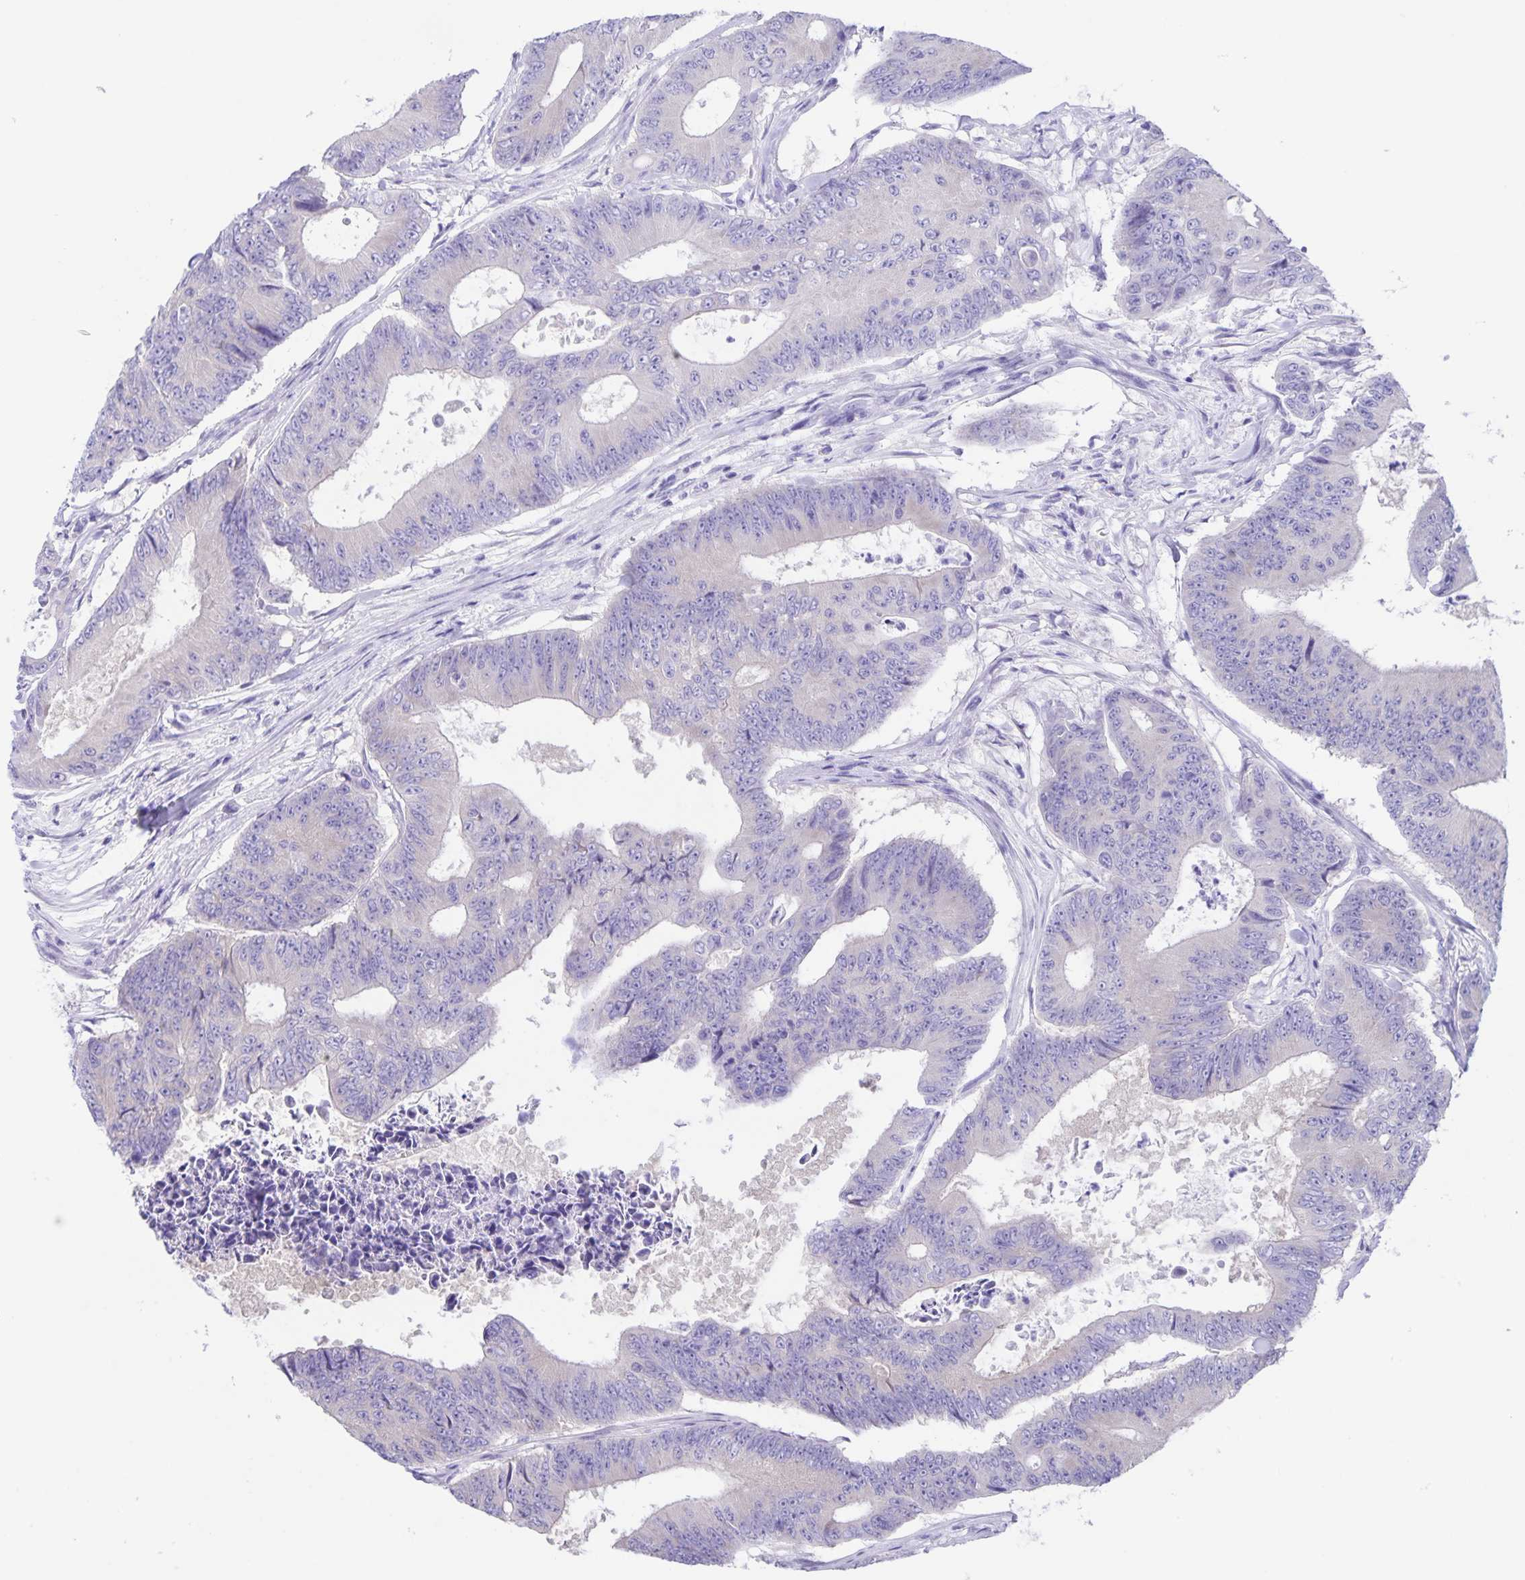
{"staining": {"intensity": "negative", "quantity": "none", "location": "none"}, "tissue": "colorectal cancer", "cell_type": "Tumor cells", "image_type": "cancer", "snomed": [{"axis": "morphology", "description": "Adenocarcinoma, NOS"}, {"axis": "topography", "description": "Colon"}], "caption": "High power microscopy micrograph of an immunohistochemistry photomicrograph of colorectal cancer, revealing no significant staining in tumor cells. Nuclei are stained in blue.", "gene": "CAPSL", "patient": {"sex": "female", "age": 48}}